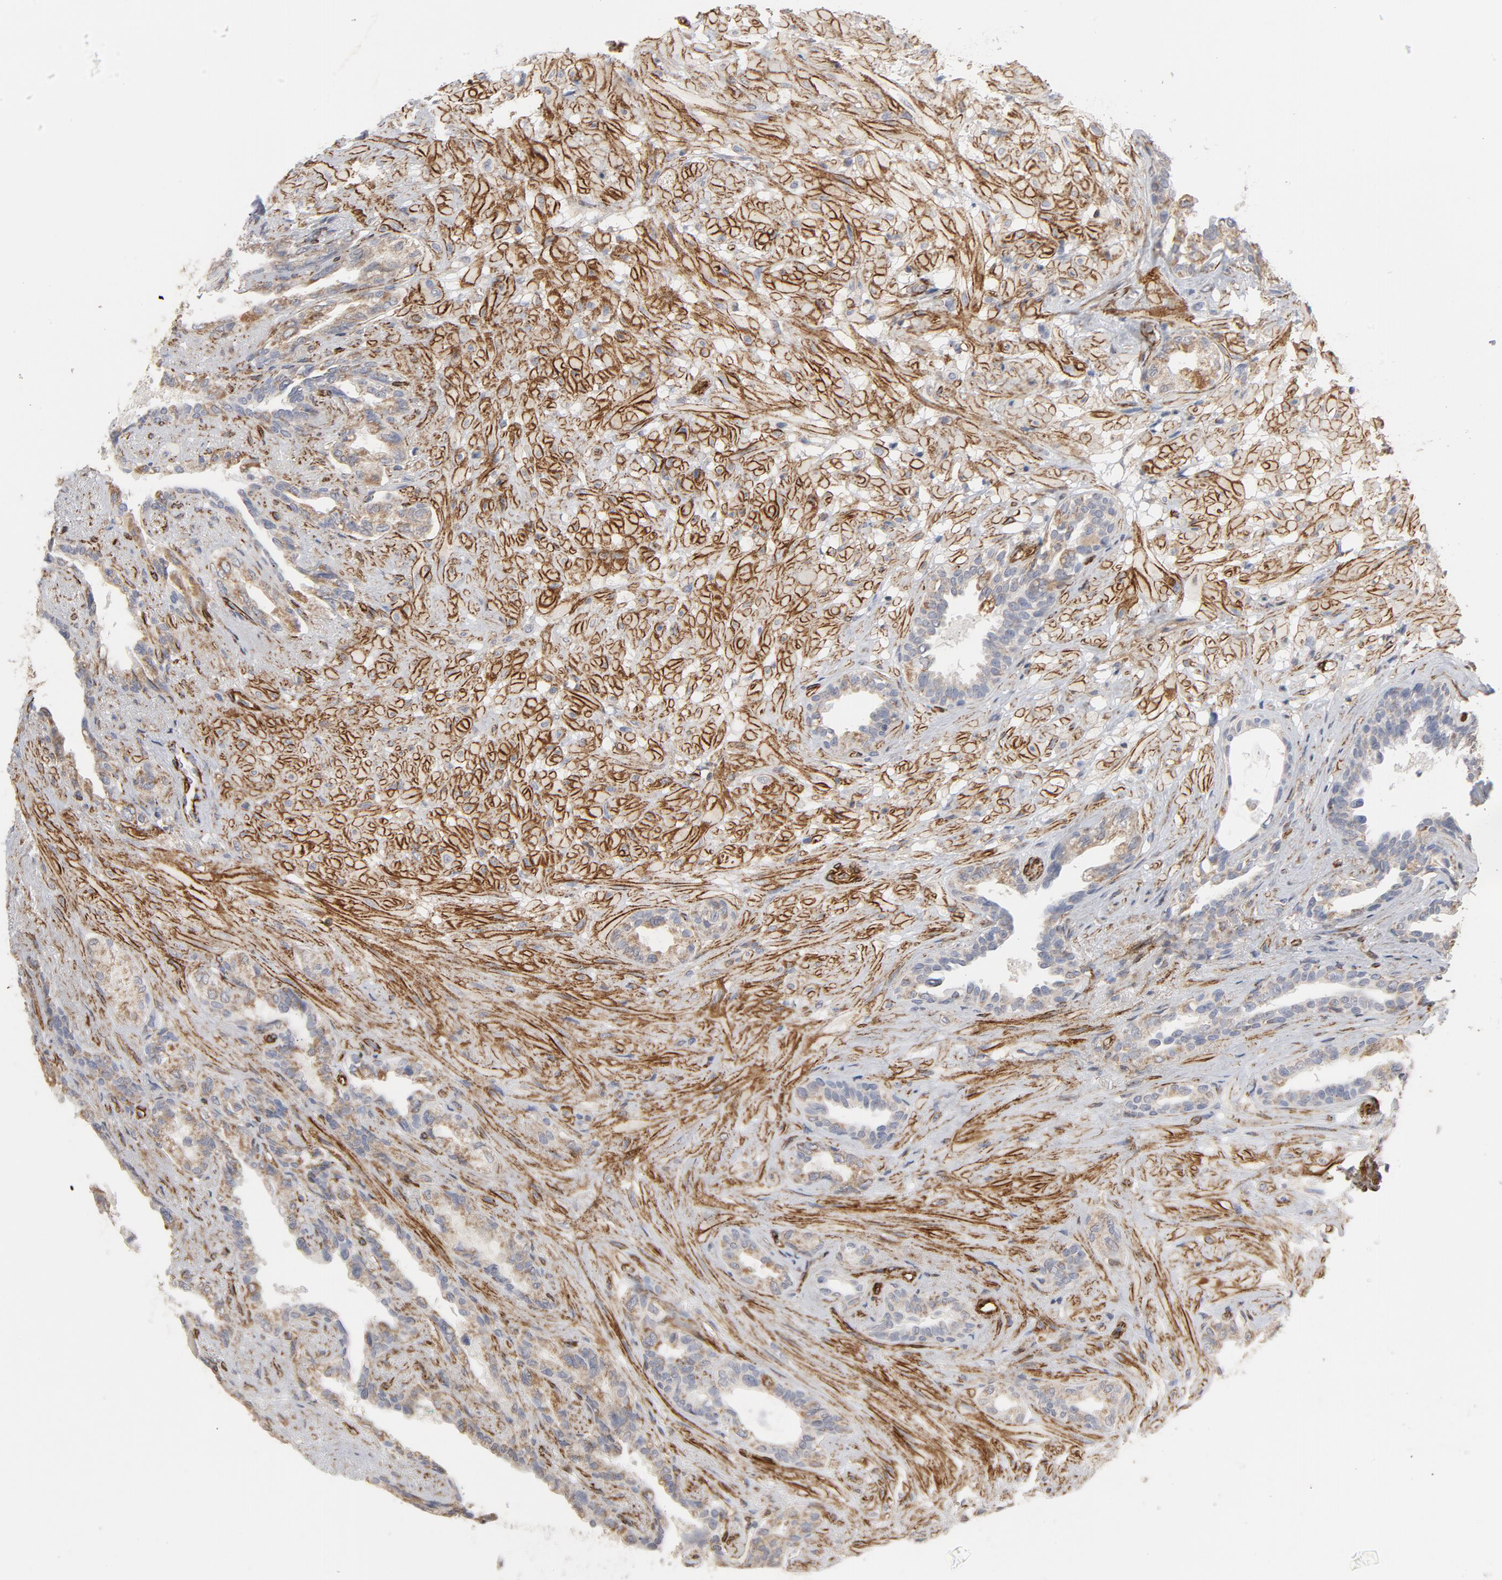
{"staining": {"intensity": "weak", "quantity": "25%-75%", "location": "cytoplasmic/membranous"}, "tissue": "seminal vesicle", "cell_type": "Glandular cells", "image_type": "normal", "snomed": [{"axis": "morphology", "description": "Normal tissue, NOS"}, {"axis": "topography", "description": "Seminal veicle"}], "caption": "Protein analysis of benign seminal vesicle exhibits weak cytoplasmic/membranous positivity in approximately 25%-75% of glandular cells. (brown staining indicates protein expression, while blue staining denotes nuclei).", "gene": "GNG2", "patient": {"sex": "male", "age": 61}}